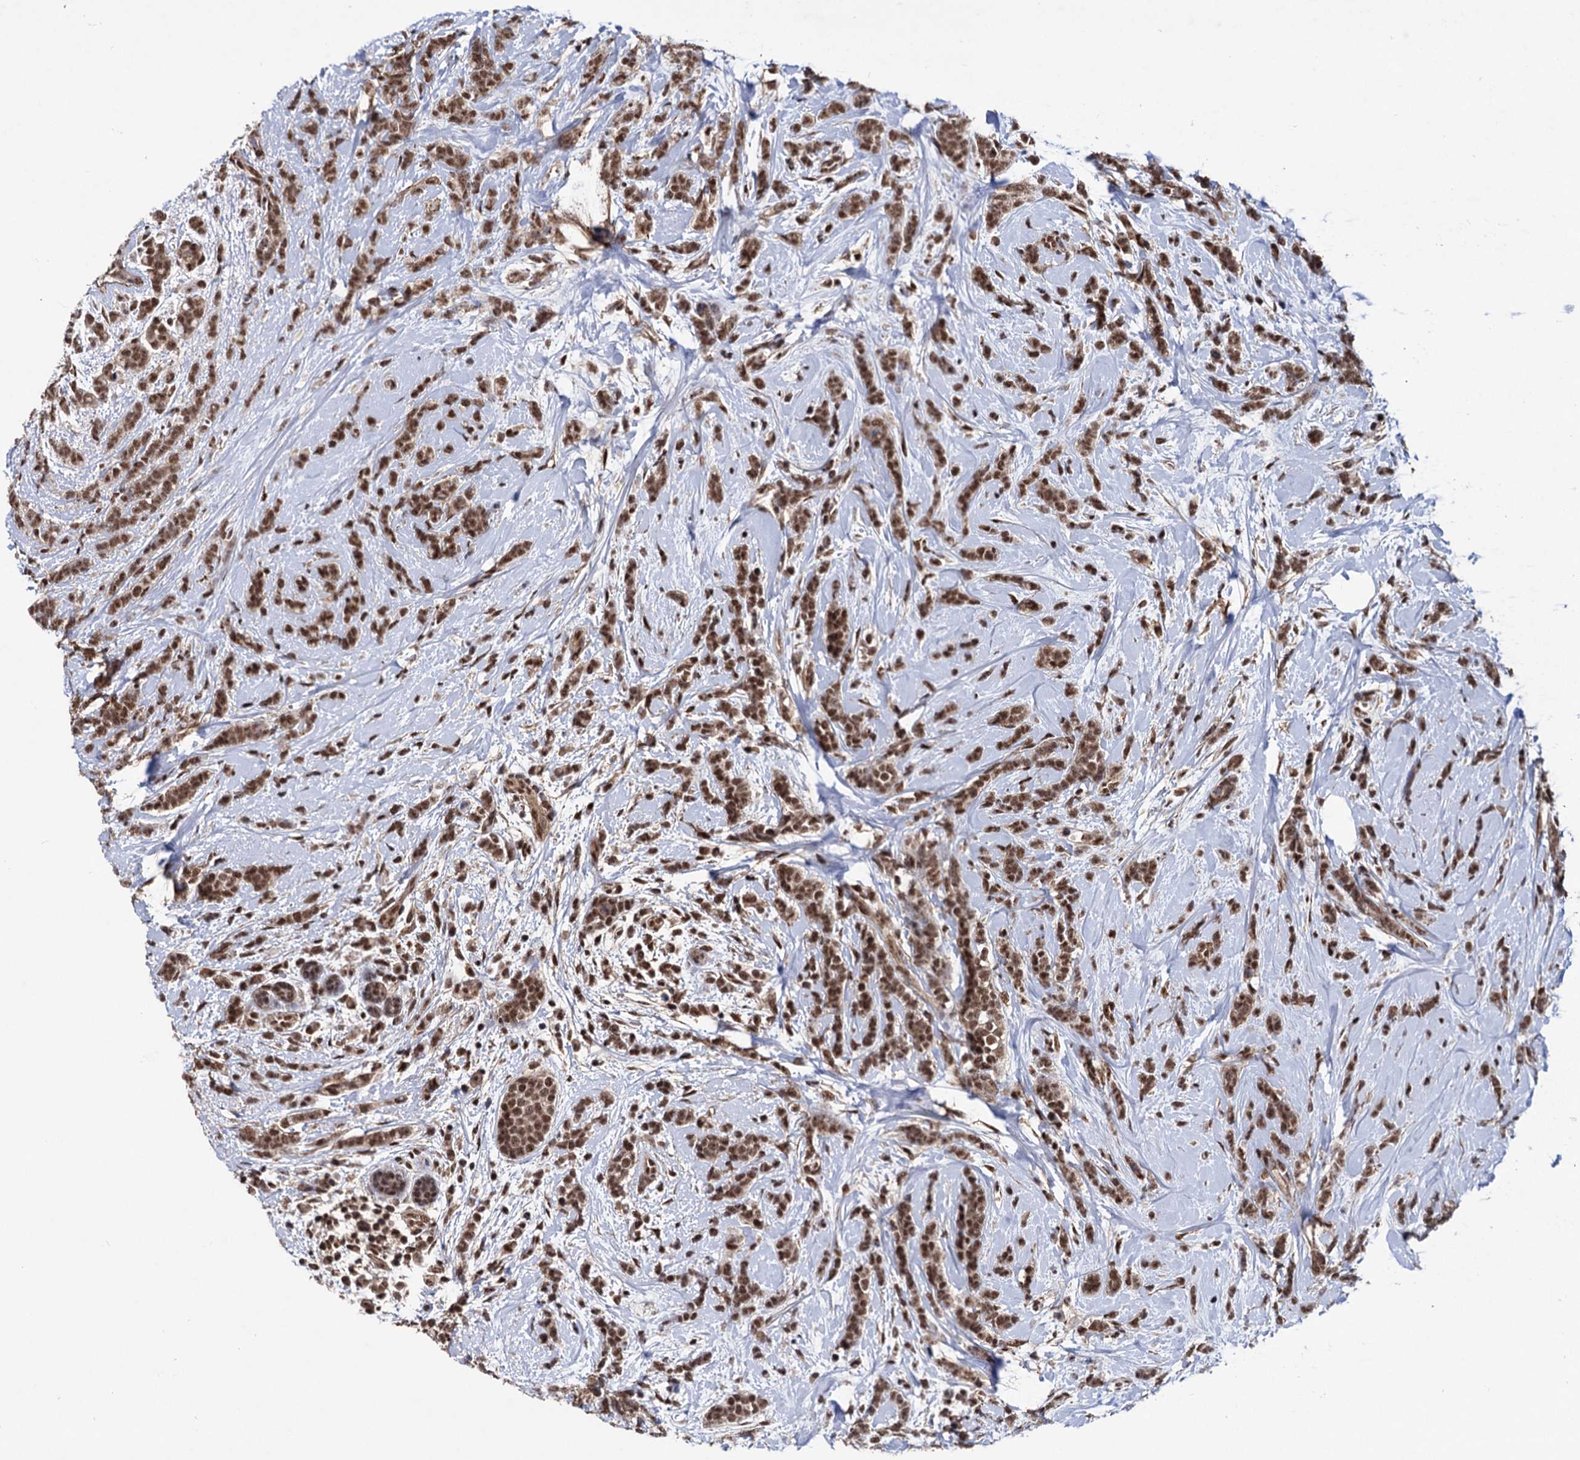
{"staining": {"intensity": "strong", "quantity": ">75%", "location": "nuclear"}, "tissue": "breast cancer", "cell_type": "Tumor cells", "image_type": "cancer", "snomed": [{"axis": "morphology", "description": "Lobular carcinoma"}, {"axis": "topography", "description": "Breast"}], "caption": "High-power microscopy captured an immunohistochemistry histopathology image of breast cancer (lobular carcinoma), revealing strong nuclear staining in approximately >75% of tumor cells. (brown staining indicates protein expression, while blue staining denotes nuclei).", "gene": "TBC1D12", "patient": {"sex": "female", "age": 58}}